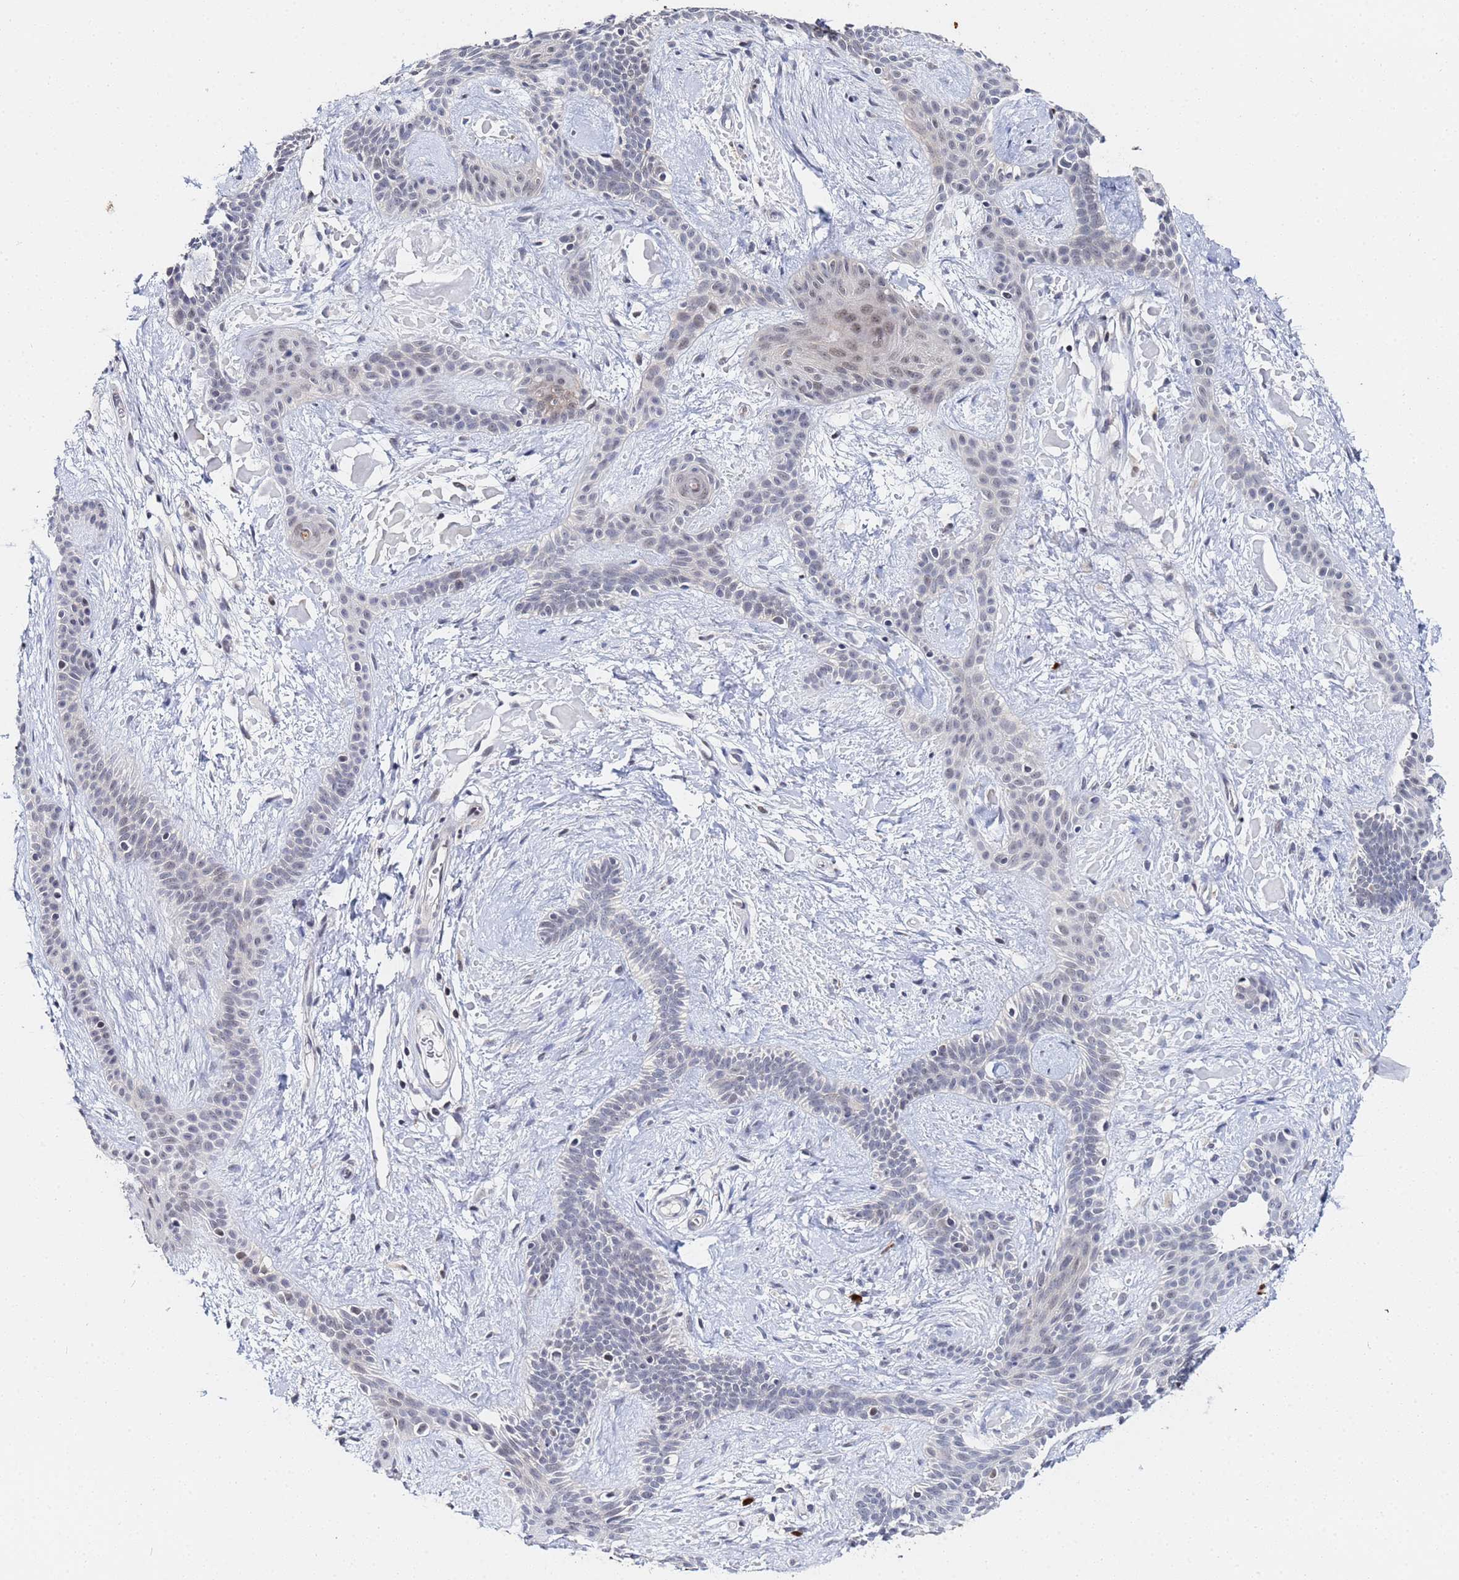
{"staining": {"intensity": "negative", "quantity": "none", "location": "none"}, "tissue": "skin cancer", "cell_type": "Tumor cells", "image_type": "cancer", "snomed": [{"axis": "morphology", "description": "Basal cell carcinoma"}, {"axis": "topography", "description": "Skin"}], "caption": "A high-resolution histopathology image shows immunohistochemistry staining of skin basal cell carcinoma, which exhibits no significant expression in tumor cells.", "gene": "MTCL1", "patient": {"sex": "male", "age": 78}}